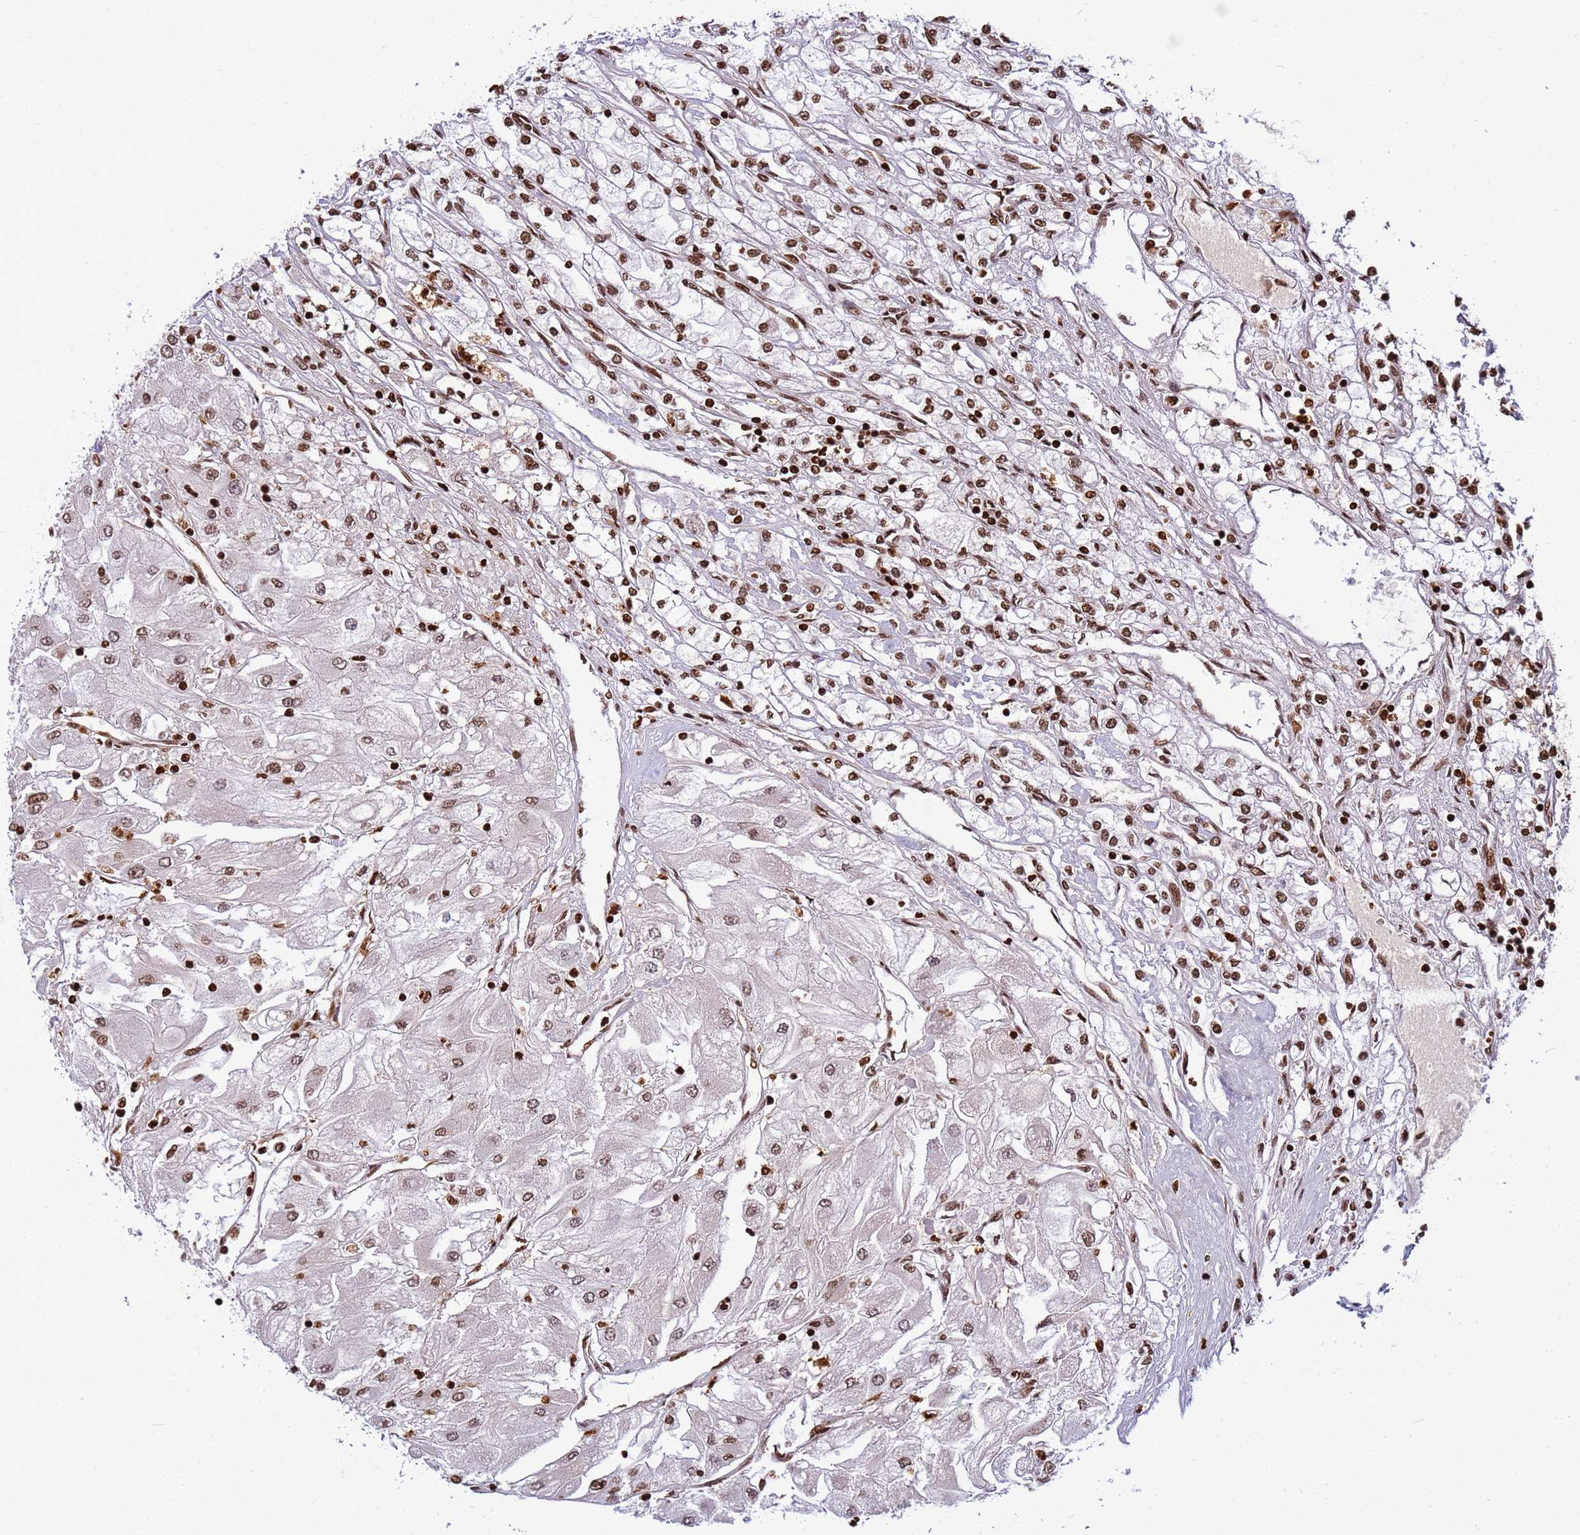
{"staining": {"intensity": "strong", "quantity": ">75%", "location": "nuclear"}, "tissue": "renal cancer", "cell_type": "Tumor cells", "image_type": "cancer", "snomed": [{"axis": "morphology", "description": "Adenocarcinoma, NOS"}, {"axis": "topography", "description": "Kidney"}], "caption": "IHC image of neoplastic tissue: adenocarcinoma (renal) stained using immunohistochemistry (IHC) demonstrates high levels of strong protein expression localized specifically in the nuclear of tumor cells, appearing as a nuclear brown color.", "gene": "H3-3B", "patient": {"sex": "male", "age": 80}}